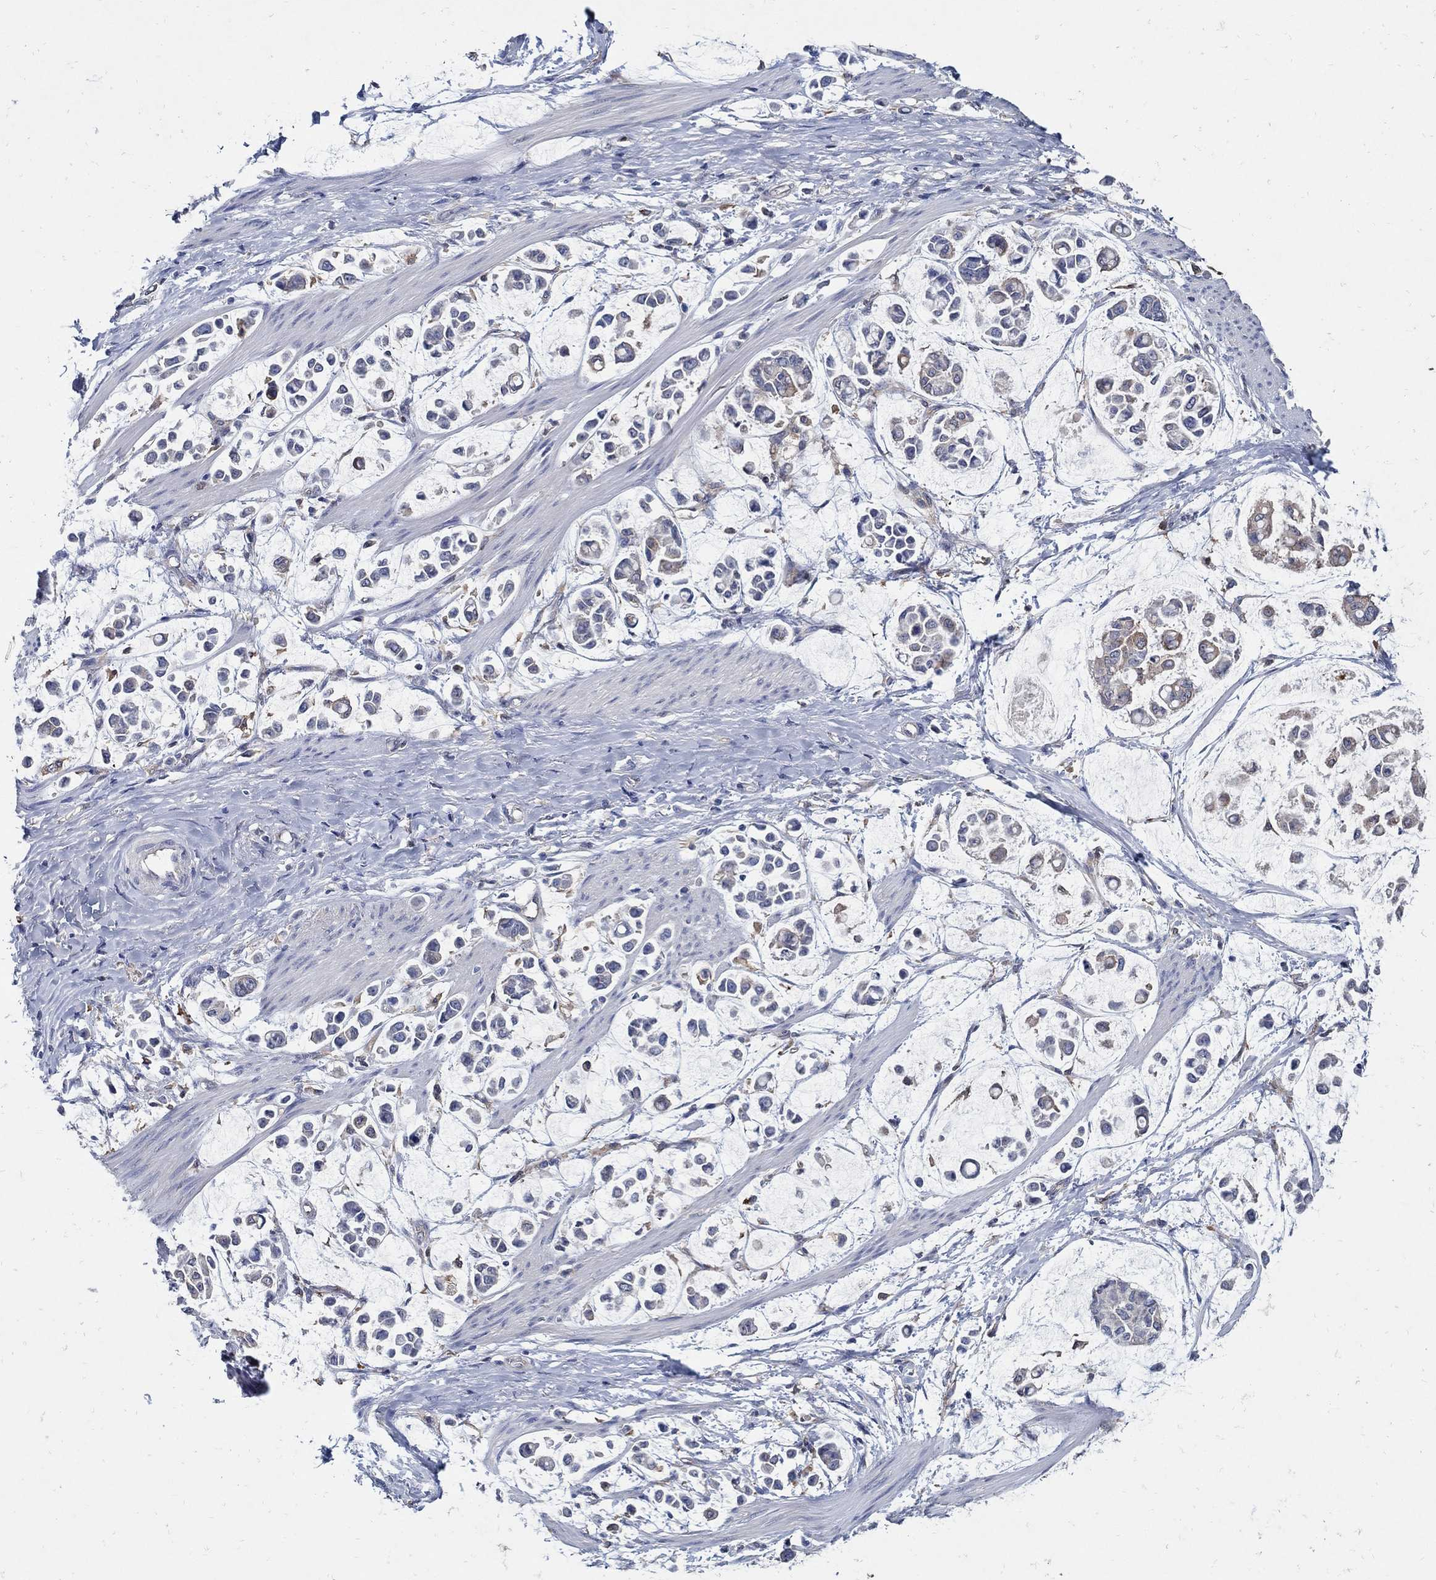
{"staining": {"intensity": "negative", "quantity": "none", "location": "none"}, "tissue": "stomach cancer", "cell_type": "Tumor cells", "image_type": "cancer", "snomed": [{"axis": "morphology", "description": "Adenocarcinoma, NOS"}, {"axis": "topography", "description": "Stomach"}], "caption": "An image of stomach cancer (adenocarcinoma) stained for a protein shows no brown staining in tumor cells.", "gene": "MTHFR", "patient": {"sex": "male", "age": 82}}